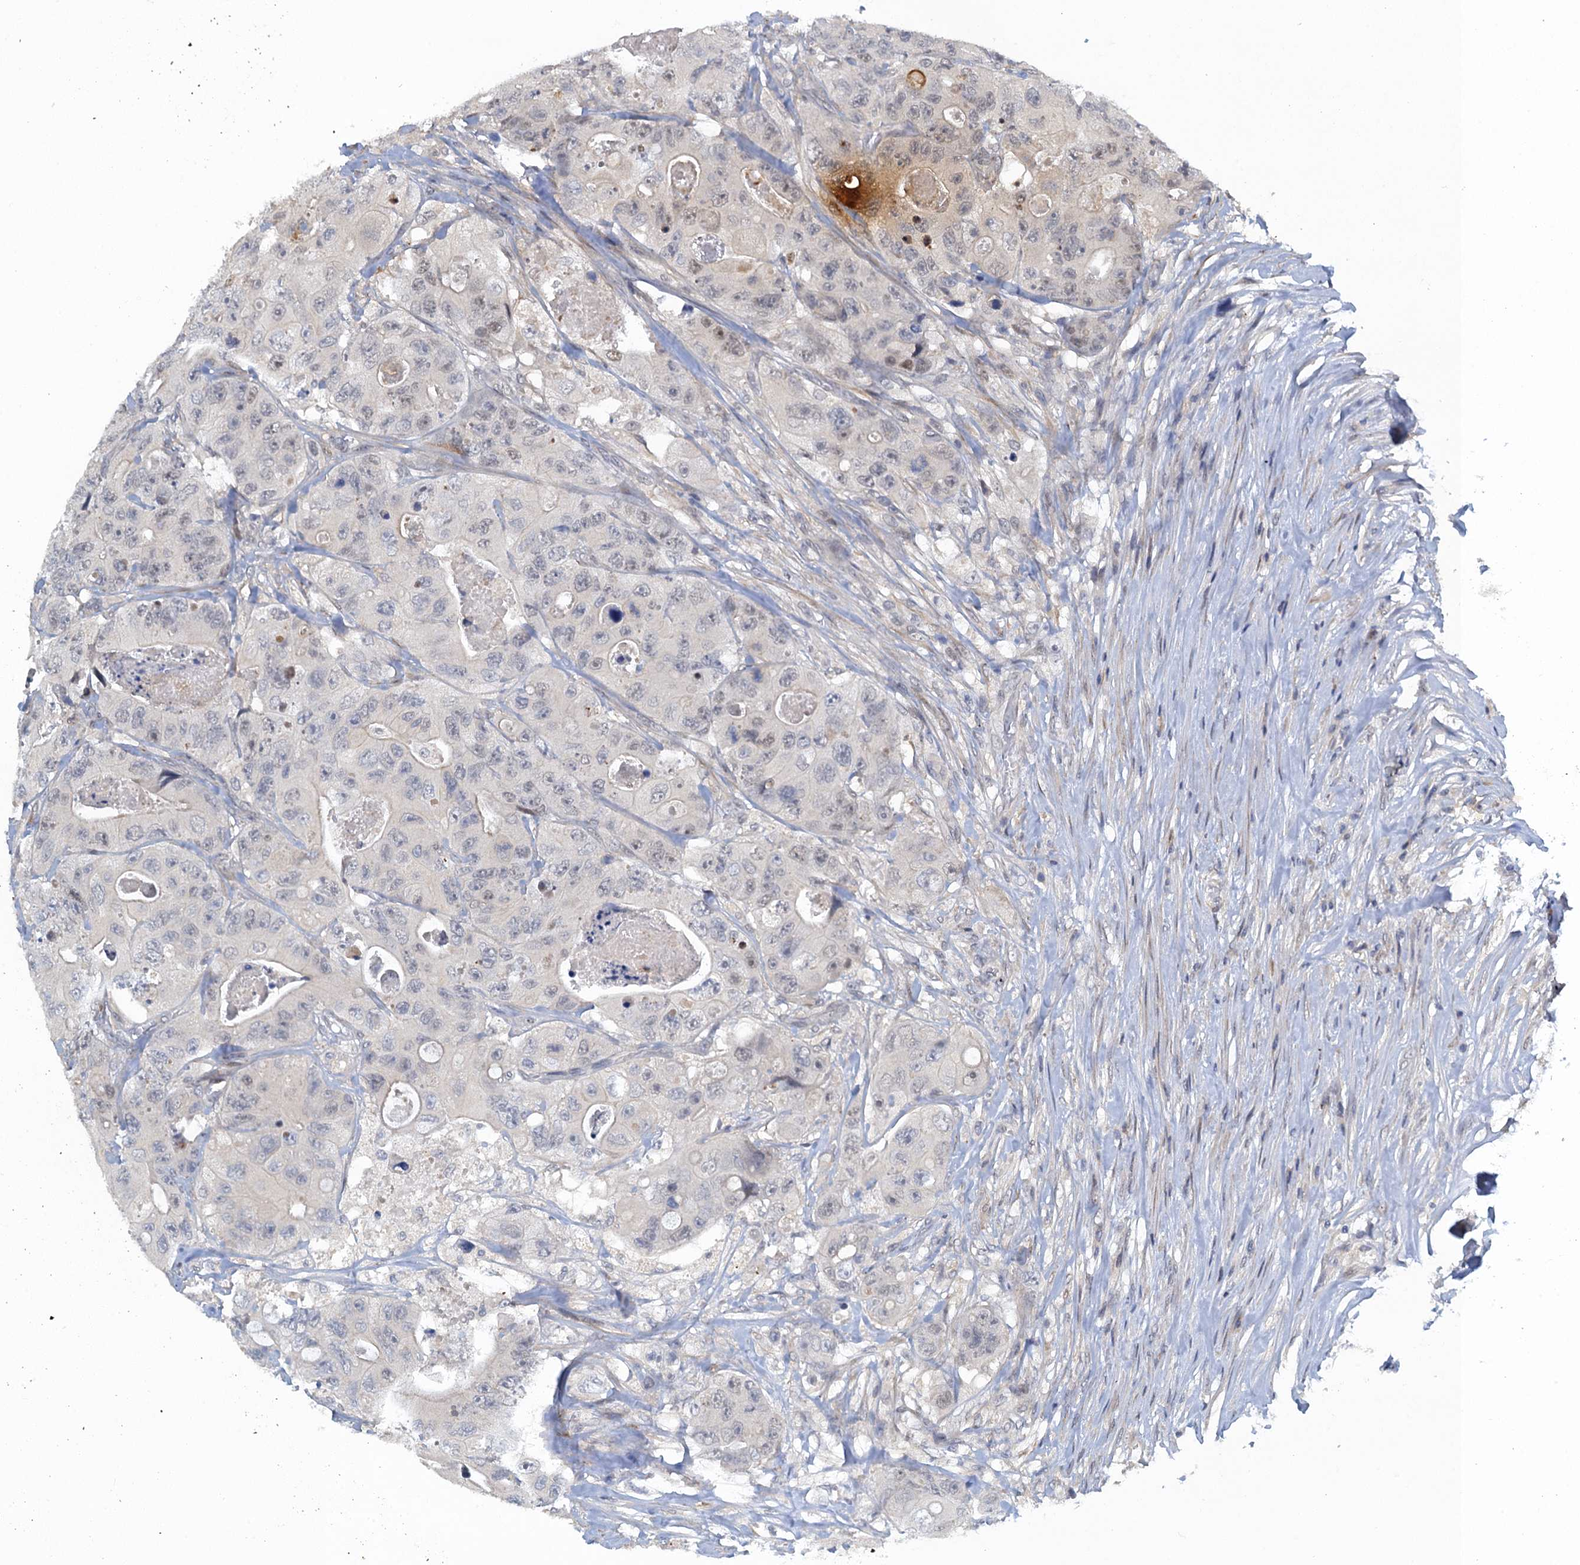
{"staining": {"intensity": "negative", "quantity": "none", "location": "none"}, "tissue": "colorectal cancer", "cell_type": "Tumor cells", "image_type": "cancer", "snomed": [{"axis": "morphology", "description": "Adenocarcinoma, NOS"}, {"axis": "topography", "description": "Colon"}], "caption": "Human adenocarcinoma (colorectal) stained for a protein using immunohistochemistry displays no positivity in tumor cells.", "gene": "MRFAP1", "patient": {"sex": "female", "age": 46}}